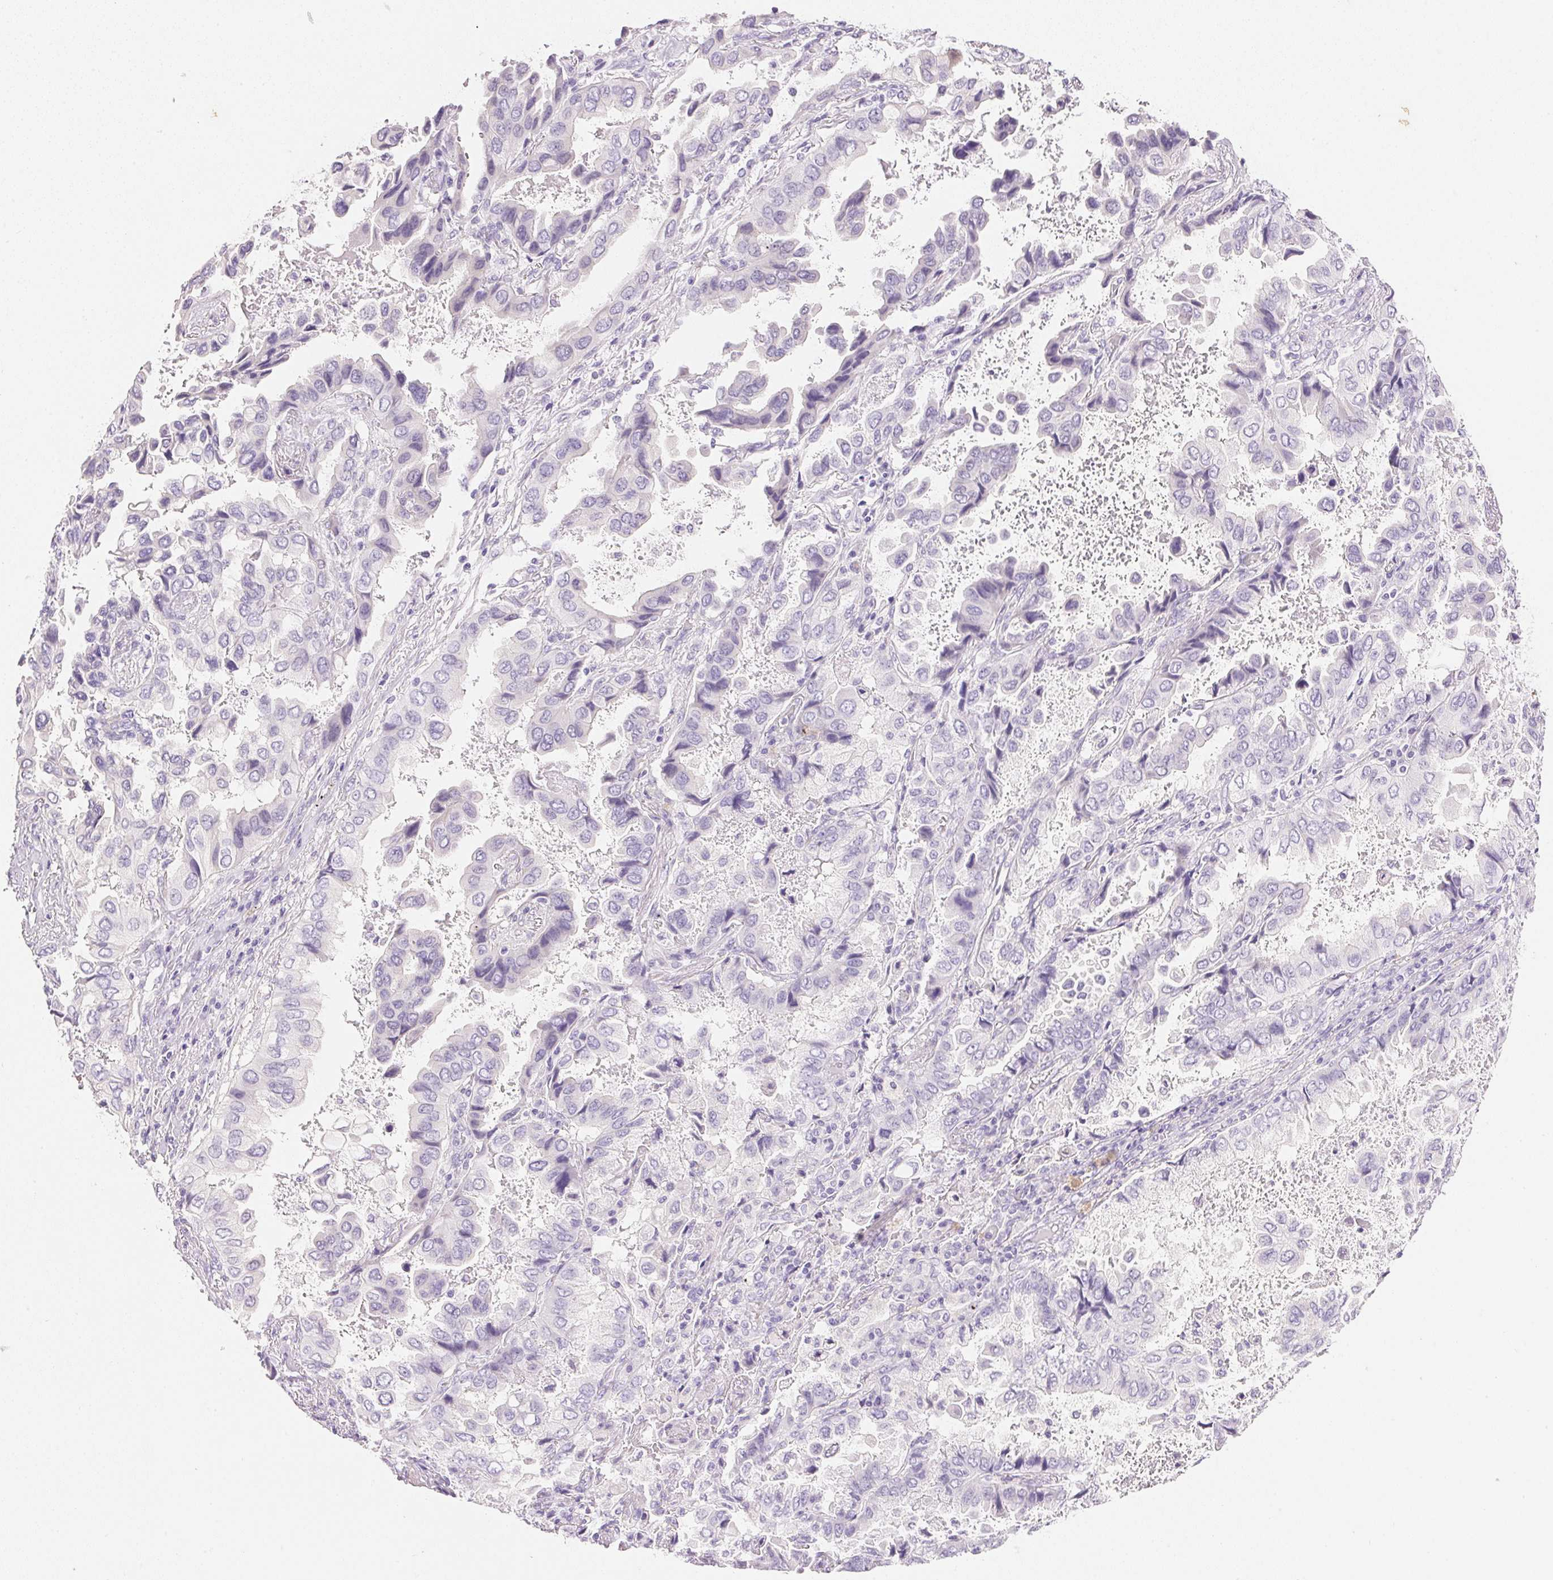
{"staining": {"intensity": "negative", "quantity": "none", "location": "none"}, "tissue": "lung cancer", "cell_type": "Tumor cells", "image_type": "cancer", "snomed": [{"axis": "morphology", "description": "Aneuploidy"}, {"axis": "morphology", "description": "Adenocarcinoma, NOS"}, {"axis": "morphology", "description": "Adenocarcinoma, metastatic, NOS"}, {"axis": "topography", "description": "Lymph node"}, {"axis": "topography", "description": "Lung"}], "caption": "Immunohistochemical staining of lung cancer (metastatic adenocarcinoma) exhibits no significant staining in tumor cells.", "gene": "KCNE2", "patient": {"sex": "female", "age": 48}}